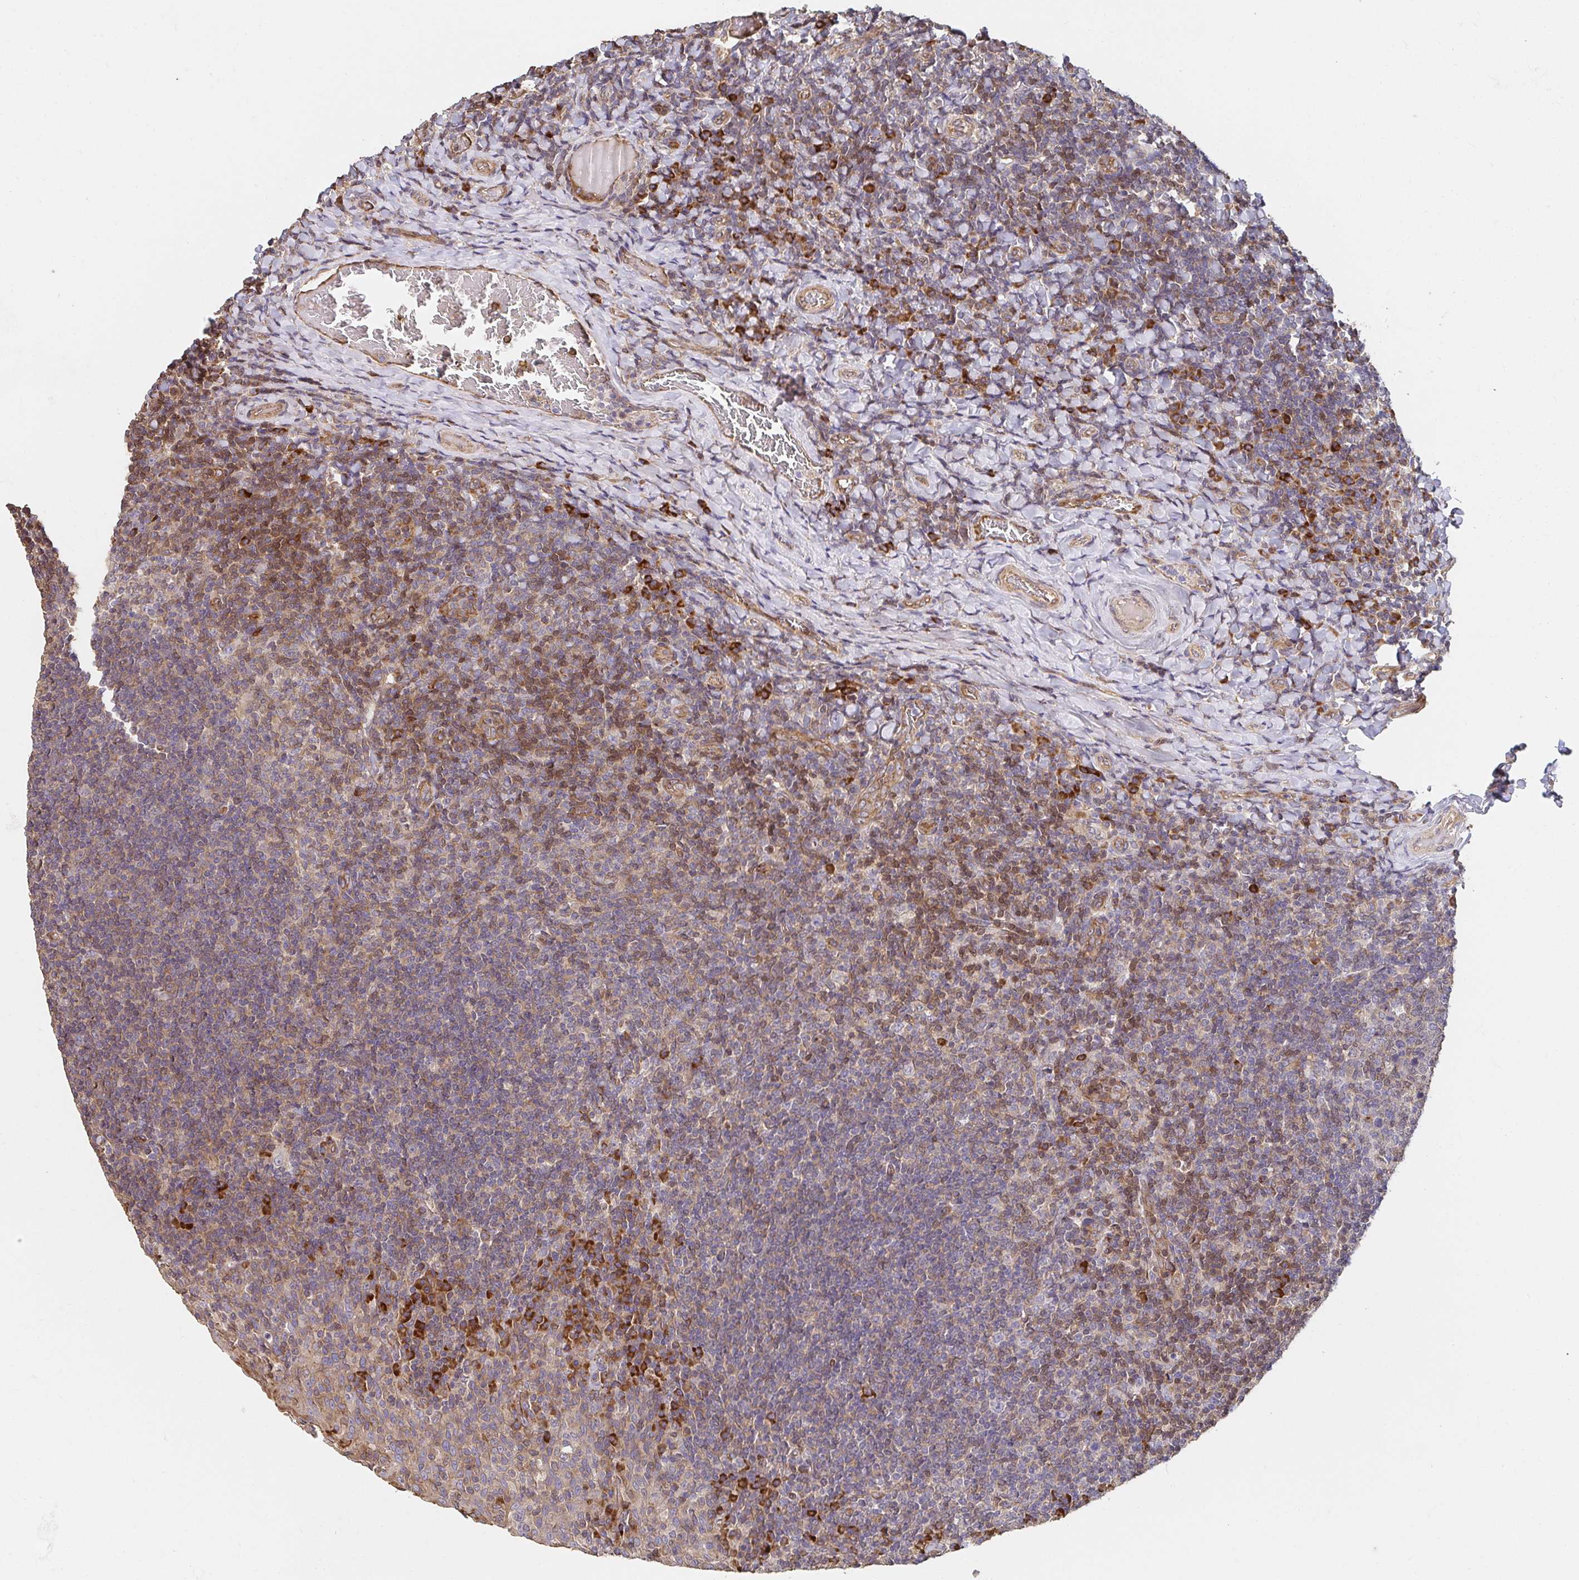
{"staining": {"intensity": "negative", "quantity": "none", "location": "none"}, "tissue": "tonsil", "cell_type": "Germinal center cells", "image_type": "normal", "snomed": [{"axis": "morphology", "description": "Normal tissue, NOS"}, {"axis": "topography", "description": "Tonsil"}], "caption": "Tonsil was stained to show a protein in brown. There is no significant positivity in germinal center cells.", "gene": "APBB1", "patient": {"sex": "female", "age": 10}}